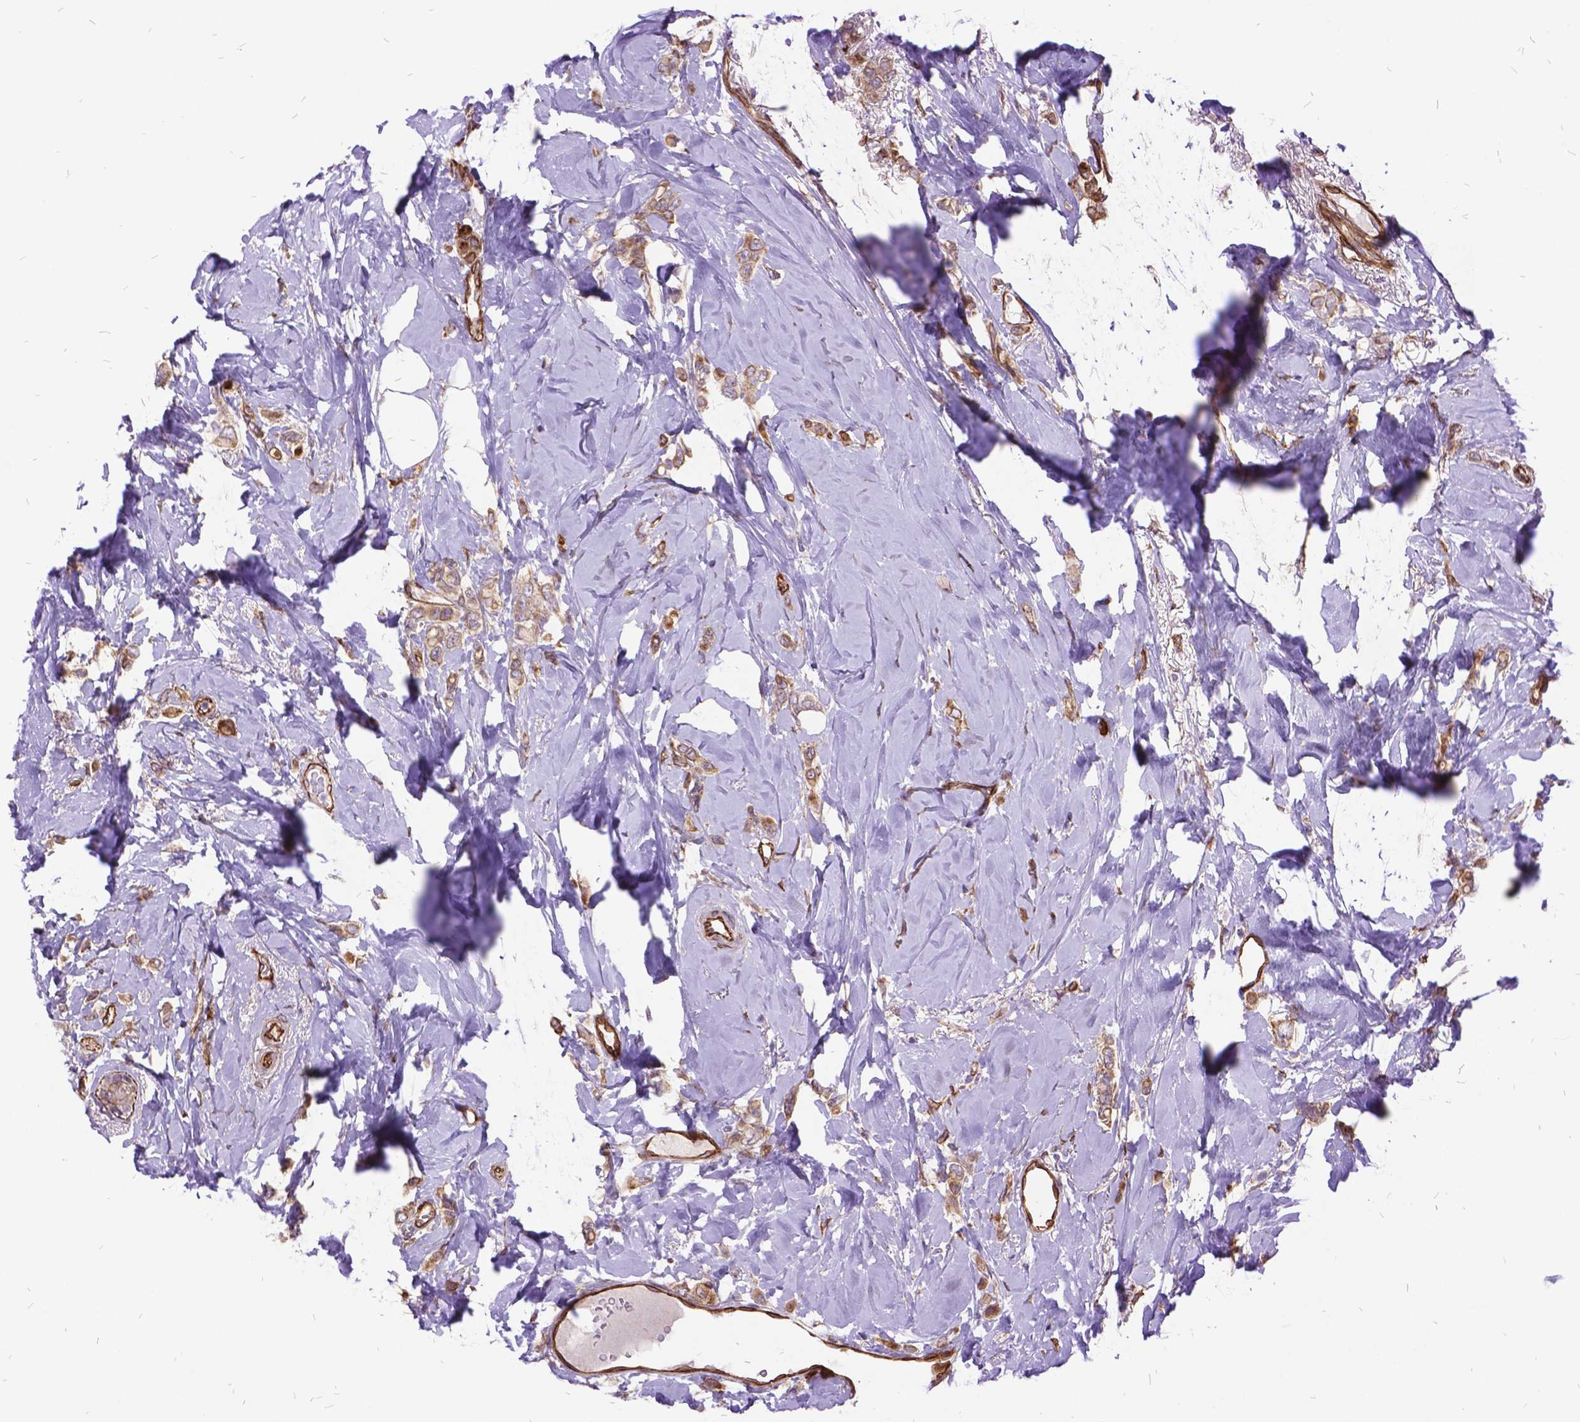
{"staining": {"intensity": "weak", "quantity": ">75%", "location": "cytoplasmic/membranous"}, "tissue": "breast cancer", "cell_type": "Tumor cells", "image_type": "cancer", "snomed": [{"axis": "morphology", "description": "Lobular carcinoma"}, {"axis": "topography", "description": "Breast"}], "caption": "Protein expression analysis of lobular carcinoma (breast) demonstrates weak cytoplasmic/membranous staining in about >75% of tumor cells. The staining was performed using DAB (3,3'-diaminobenzidine), with brown indicating positive protein expression. Nuclei are stained blue with hematoxylin.", "gene": "GRB7", "patient": {"sex": "female", "age": 66}}